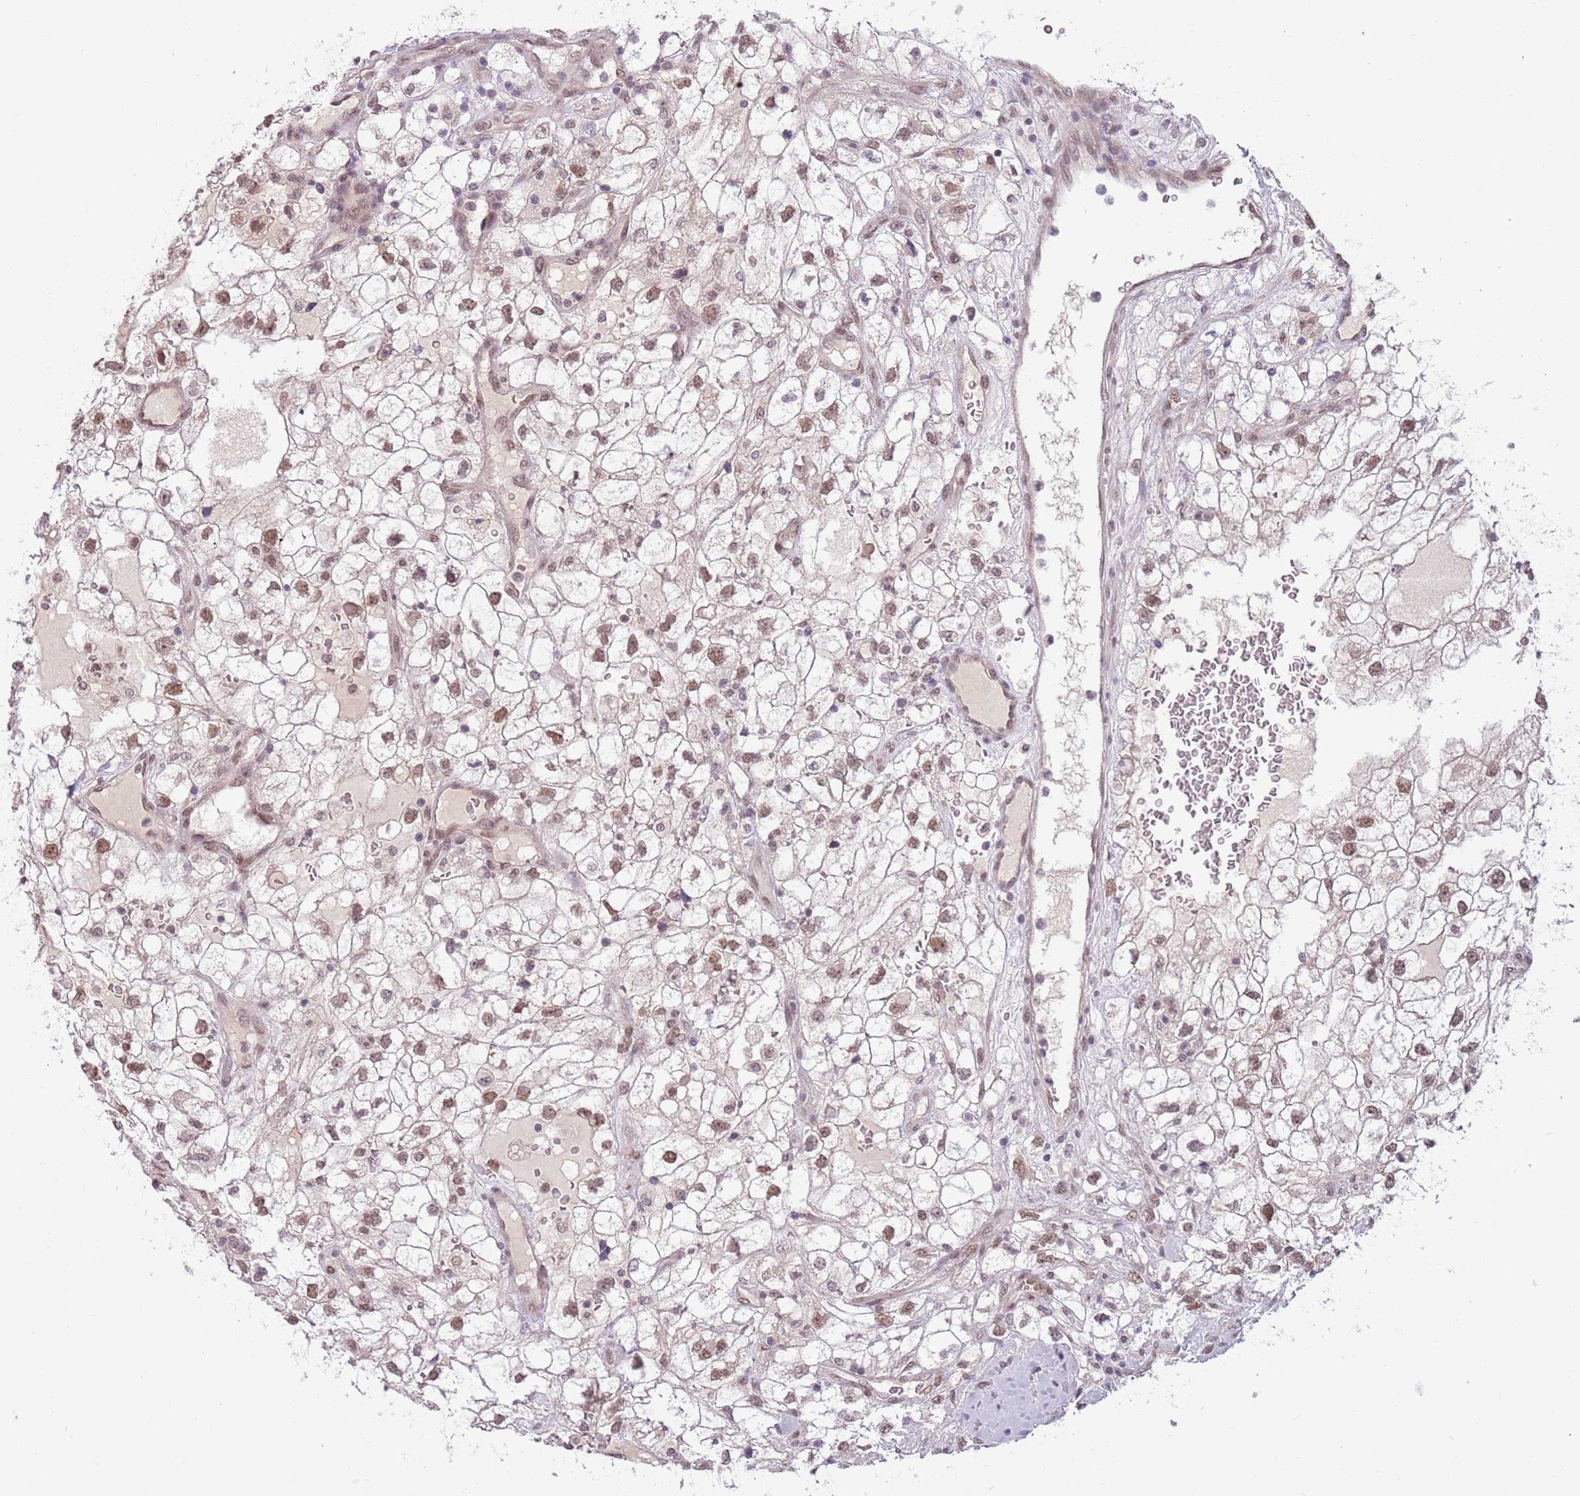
{"staining": {"intensity": "moderate", "quantity": ">75%", "location": "nuclear"}, "tissue": "renal cancer", "cell_type": "Tumor cells", "image_type": "cancer", "snomed": [{"axis": "morphology", "description": "Adenocarcinoma, NOS"}, {"axis": "topography", "description": "Kidney"}], "caption": "Human renal cancer (adenocarcinoma) stained for a protein (brown) exhibits moderate nuclear positive positivity in approximately >75% of tumor cells.", "gene": "FAM120AOS", "patient": {"sex": "male", "age": 59}}